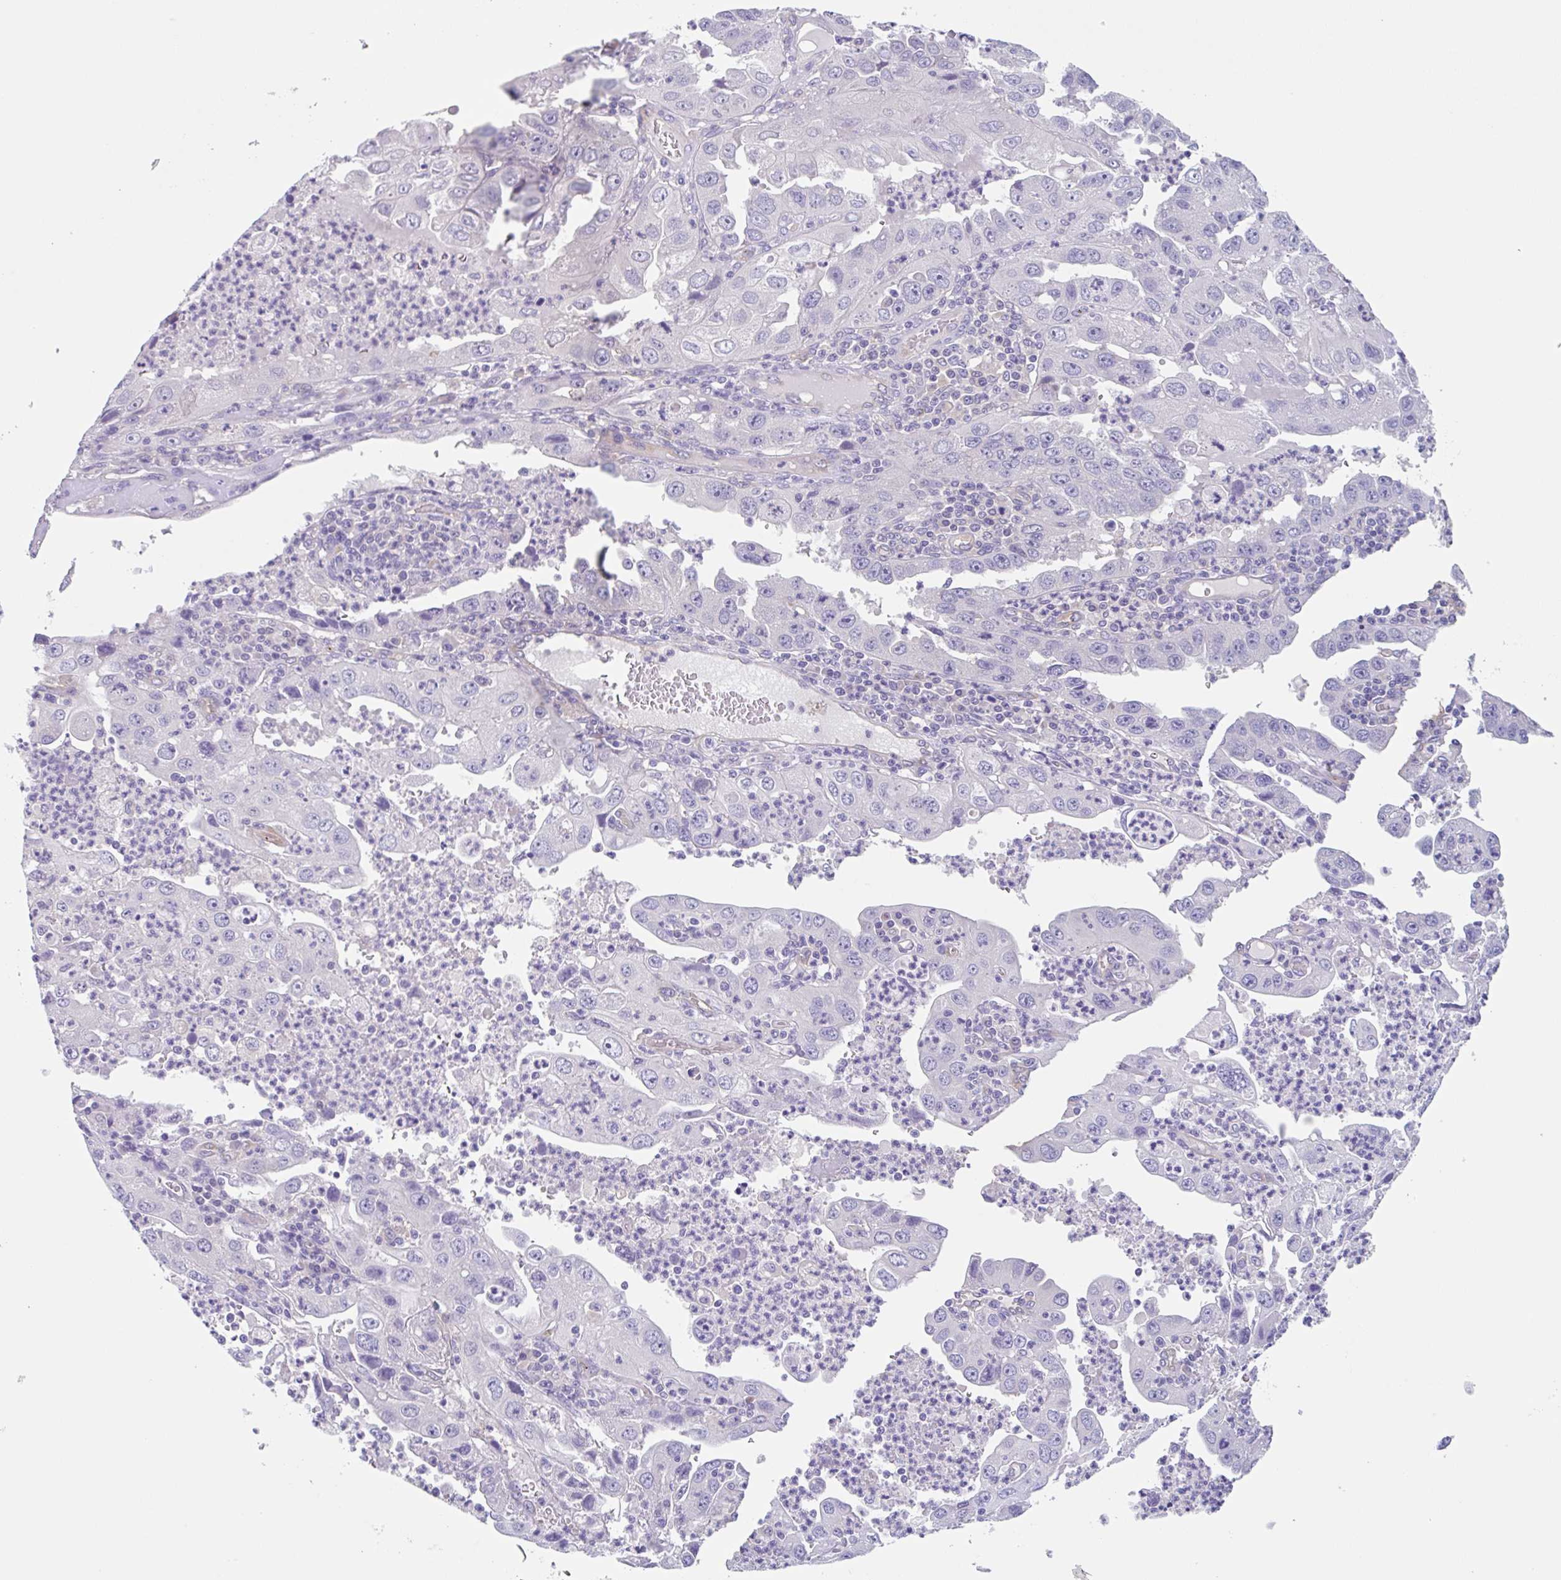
{"staining": {"intensity": "negative", "quantity": "none", "location": "none"}, "tissue": "endometrial cancer", "cell_type": "Tumor cells", "image_type": "cancer", "snomed": [{"axis": "morphology", "description": "Adenocarcinoma, NOS"}, {"axis": "topography", "description": "Uterus"}], "caption": "An image of adenocarcinoma (endometrial) stained for a protein shows no brown staining in tumor cells.", "gene": "EHD4", "patient": {"sex": "female", "age": 62}}